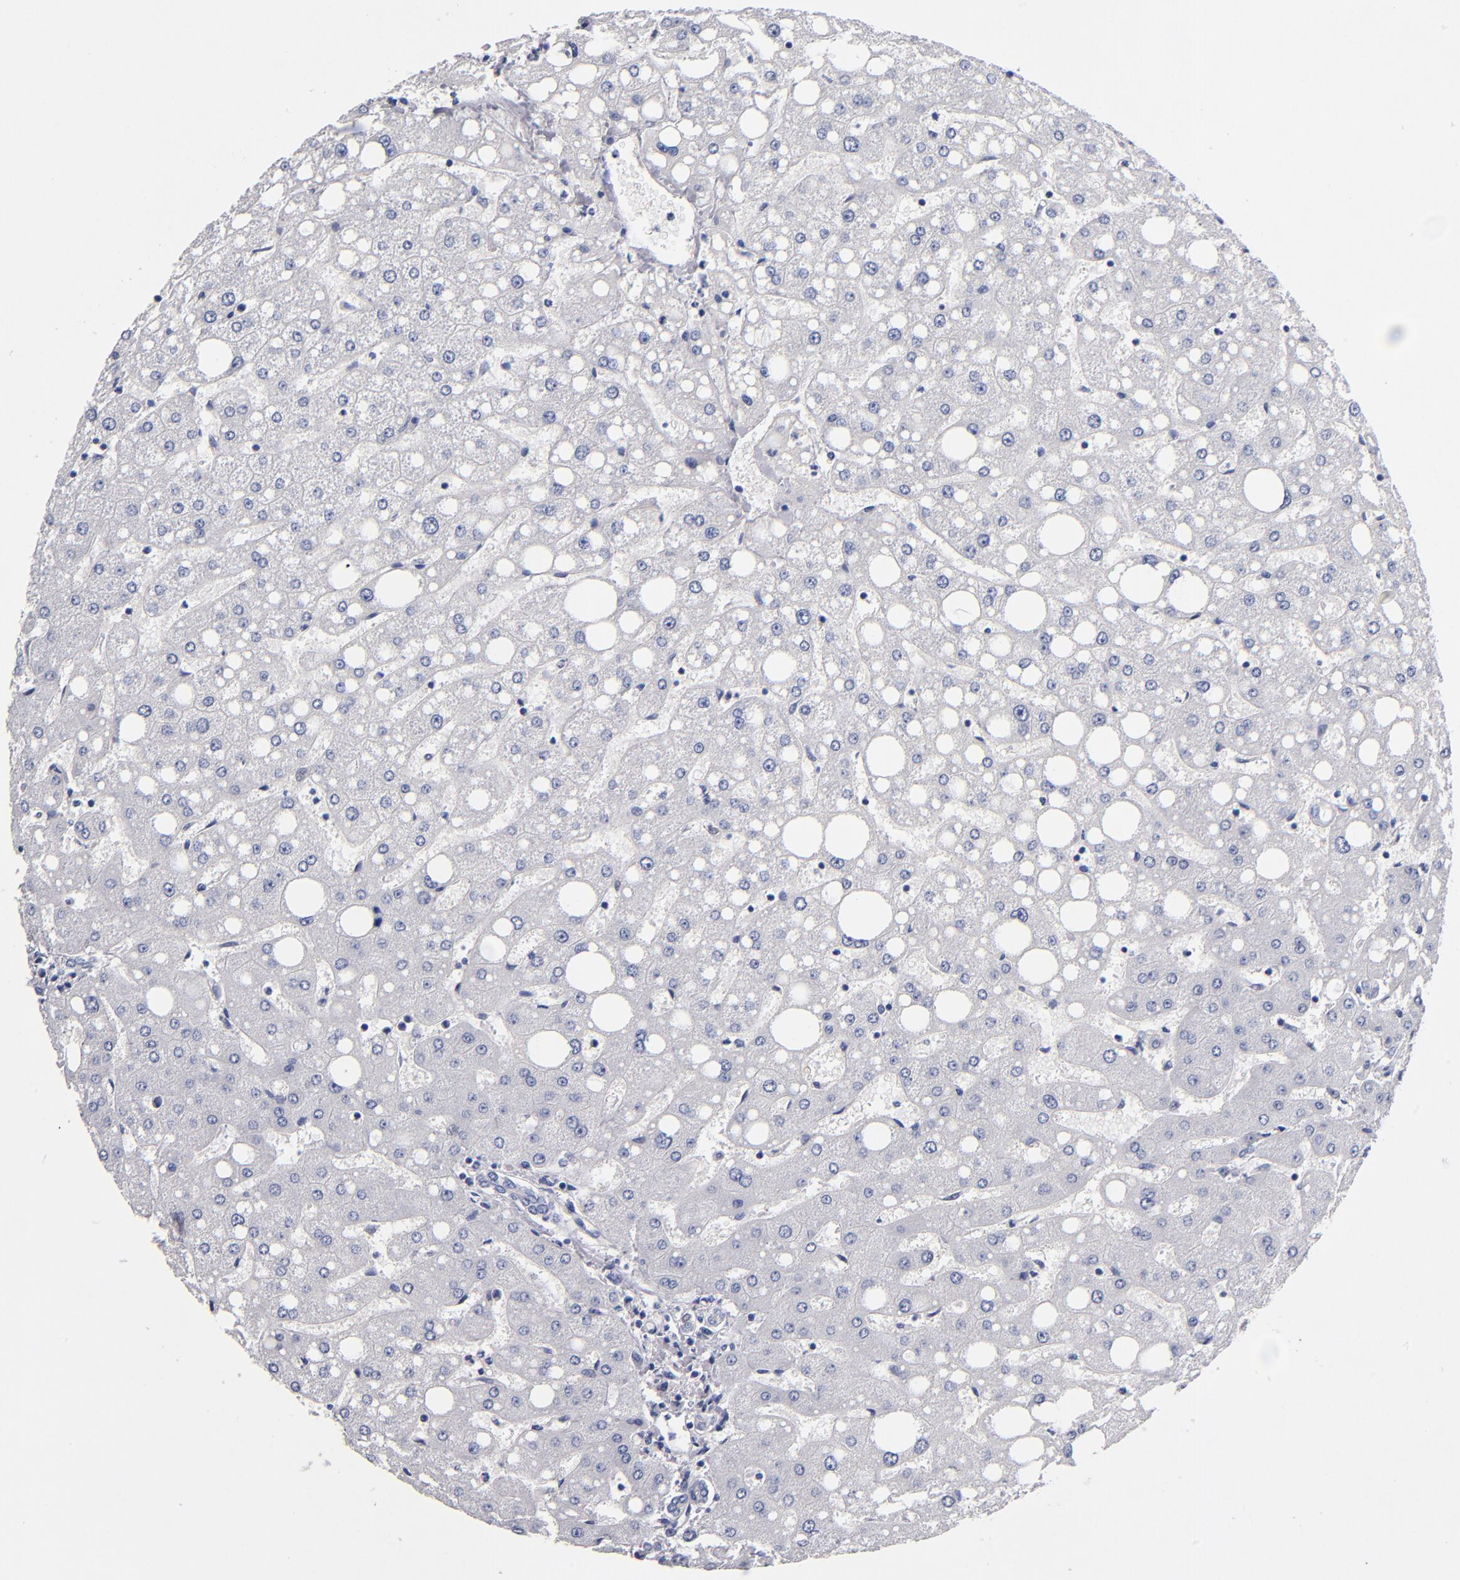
{"staining": {"intensity": "negative", "quantity": "none", "location": "none"}, "tissue": "liver", "cell_type": "Cholangiocytes", "image_type": "normal", "snomed": [{"axis": "morphology", "description": "Normal tissue, NOS"}, {"axis": "topography", "description": "Liver"}], "caption": "Immunohistochemistry micrograph of benign liver stained for a protein (brown), which displays no expression in cholangiocytes.", "gene": "MN1", "patient": {"sex": "male", "age": 49}}